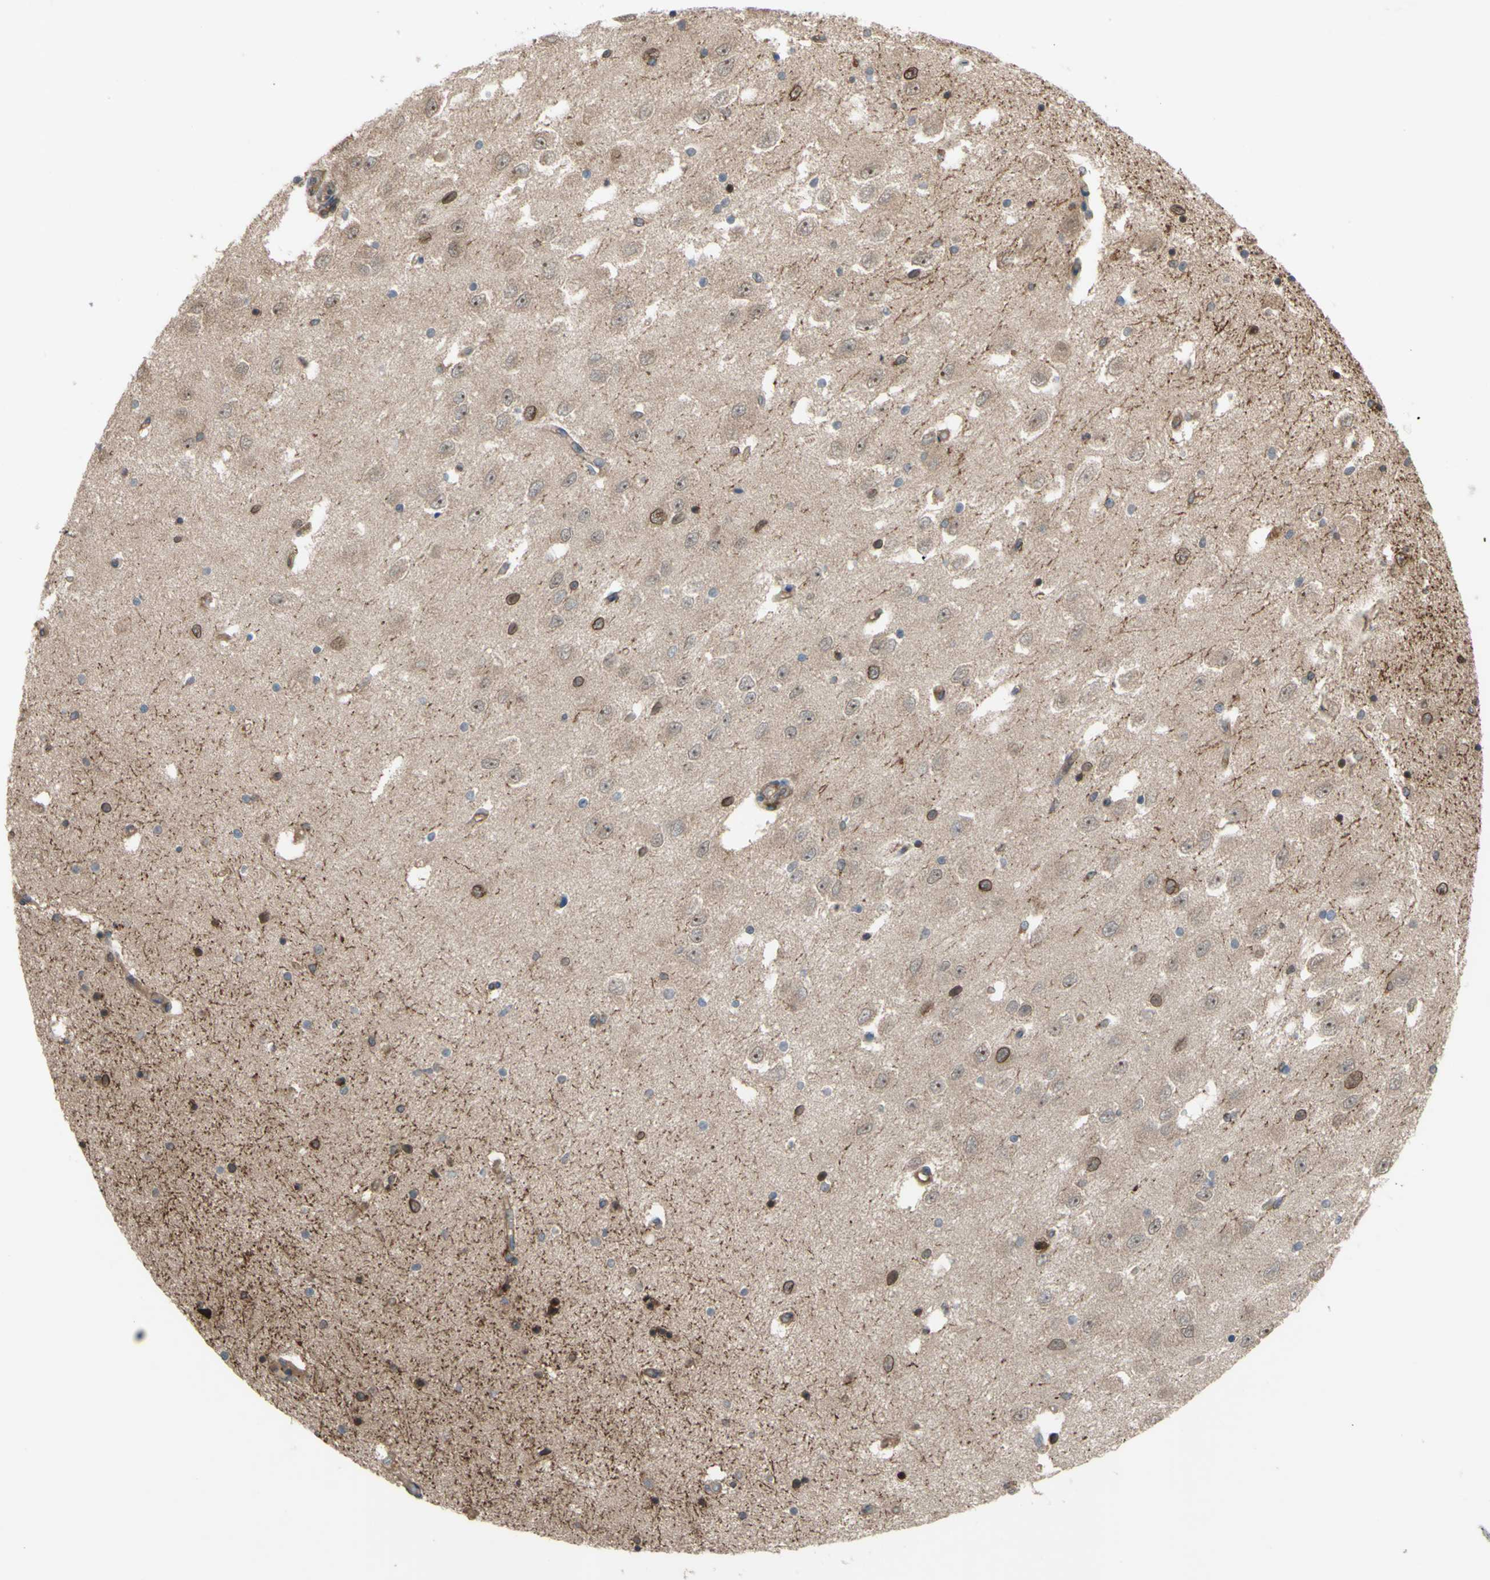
{"staining": {"intensity": "moderate", "quantity": ">75%", "location": "cytoplasmic/membranous,nuclear"}, "tissue": "hippocampus", "cell_type": "Glial cells", "image_type": "normal", "snomed": [{"axis": "morphology", "description": "Normal tissue, NOS"}, {"axis": "topography", "description": "Hippocampus"}], "caption": "Moderate cytoplasmic/membranous,nuclear expression for a protein is seen in about >75% of glial cells of benign hippocampus using immunohistochemistry.", "gene": "SHROOM4", "patient": {"sex": "female", "age": 54}}